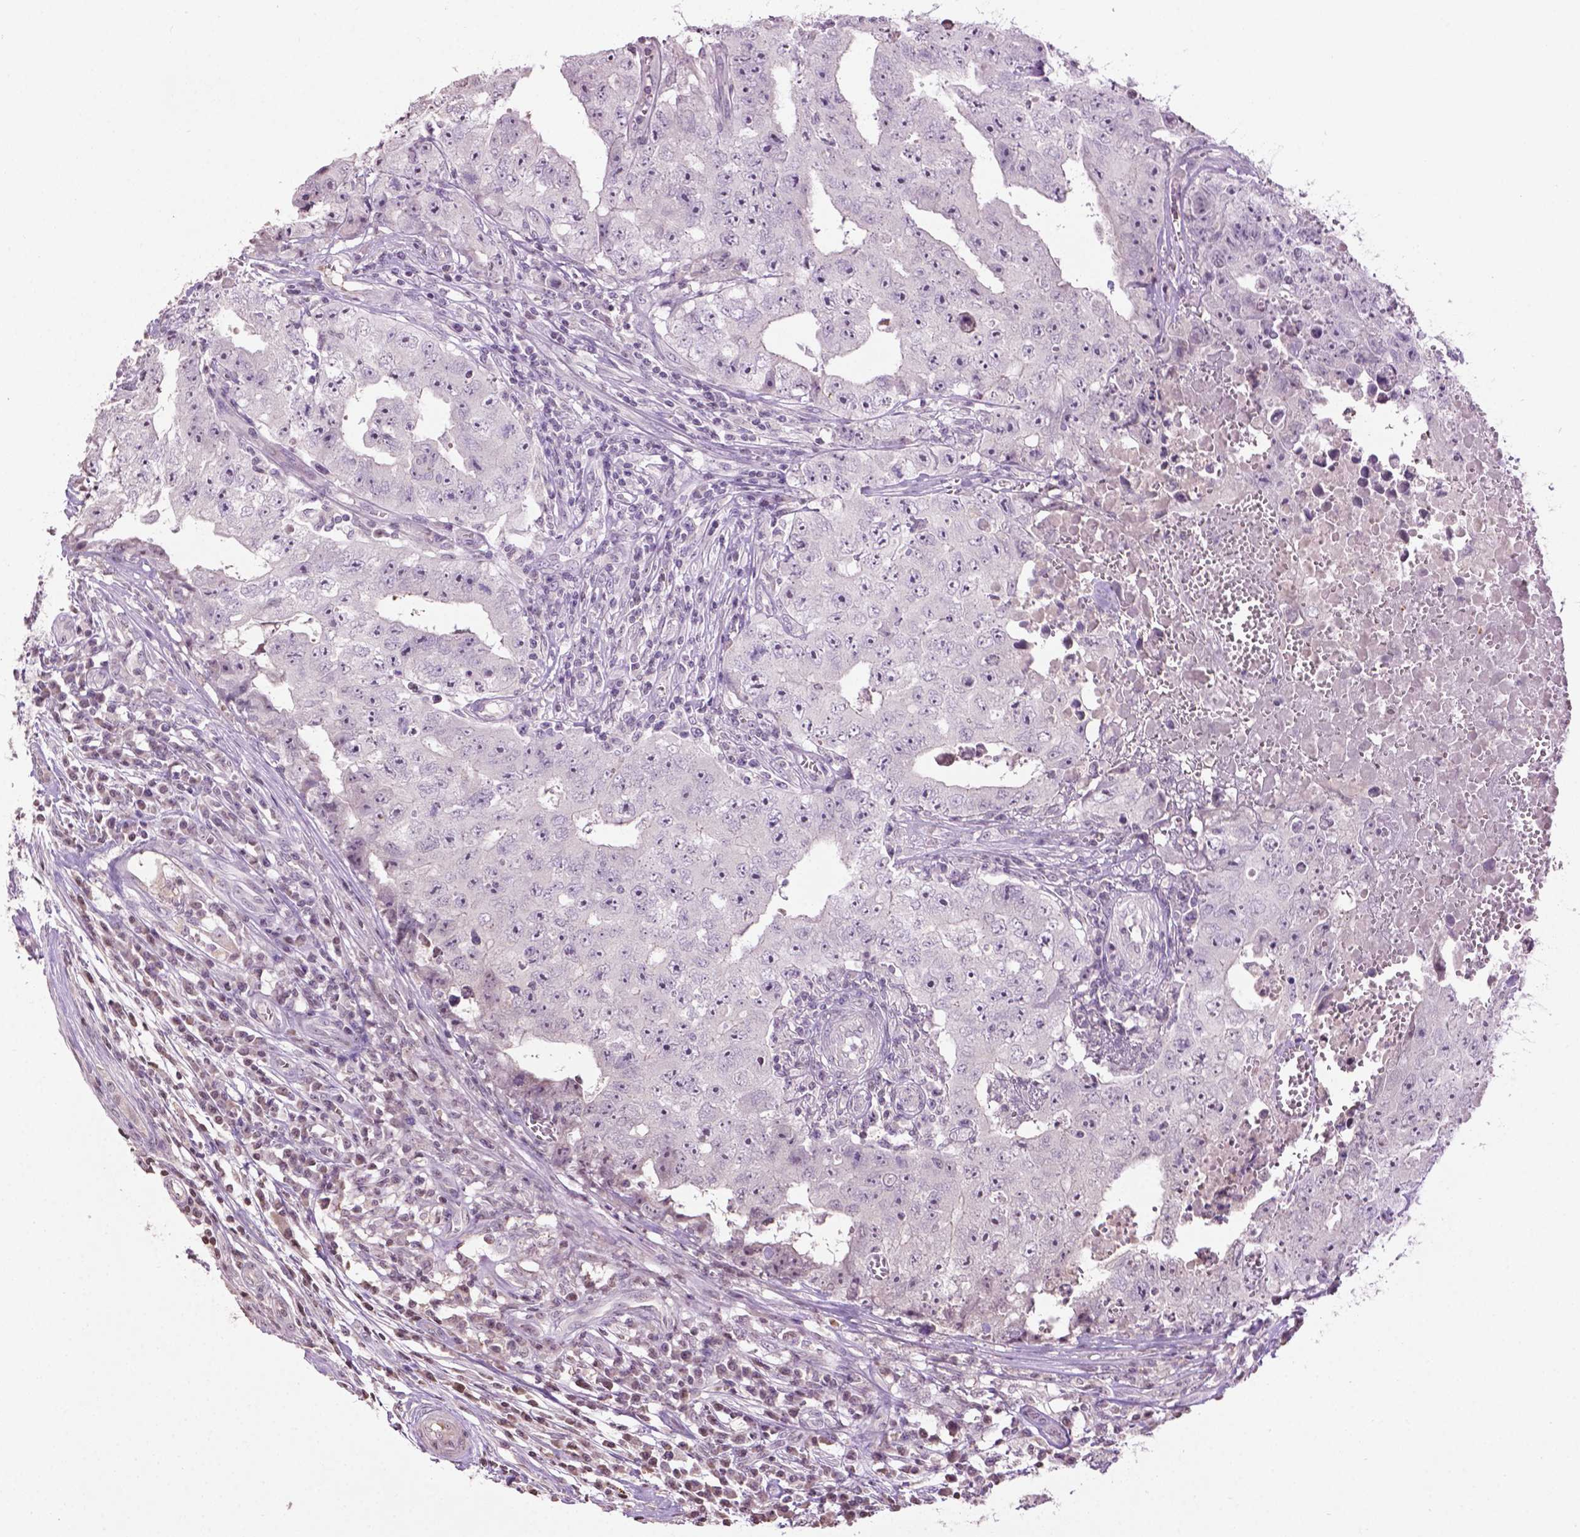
{"staining": {"intensity": "negative", "quantity": "none", "location": "none"}, "tissue": "testis cancer", "cell_type": "Tumor cells", "image_type": "cancer", "snomed": [{"axis": "morphology", "description": "Carcinoma, Embryonal, NOS"}, {"axis": "topography", "description": "Testis"}], "caption": "Image shows no protein positivity in tumor cells of testis cancer (embryonal carcinoma) tissue.", "gene": "NTNG2", "patient": {"sex": "male", "age": 36}}